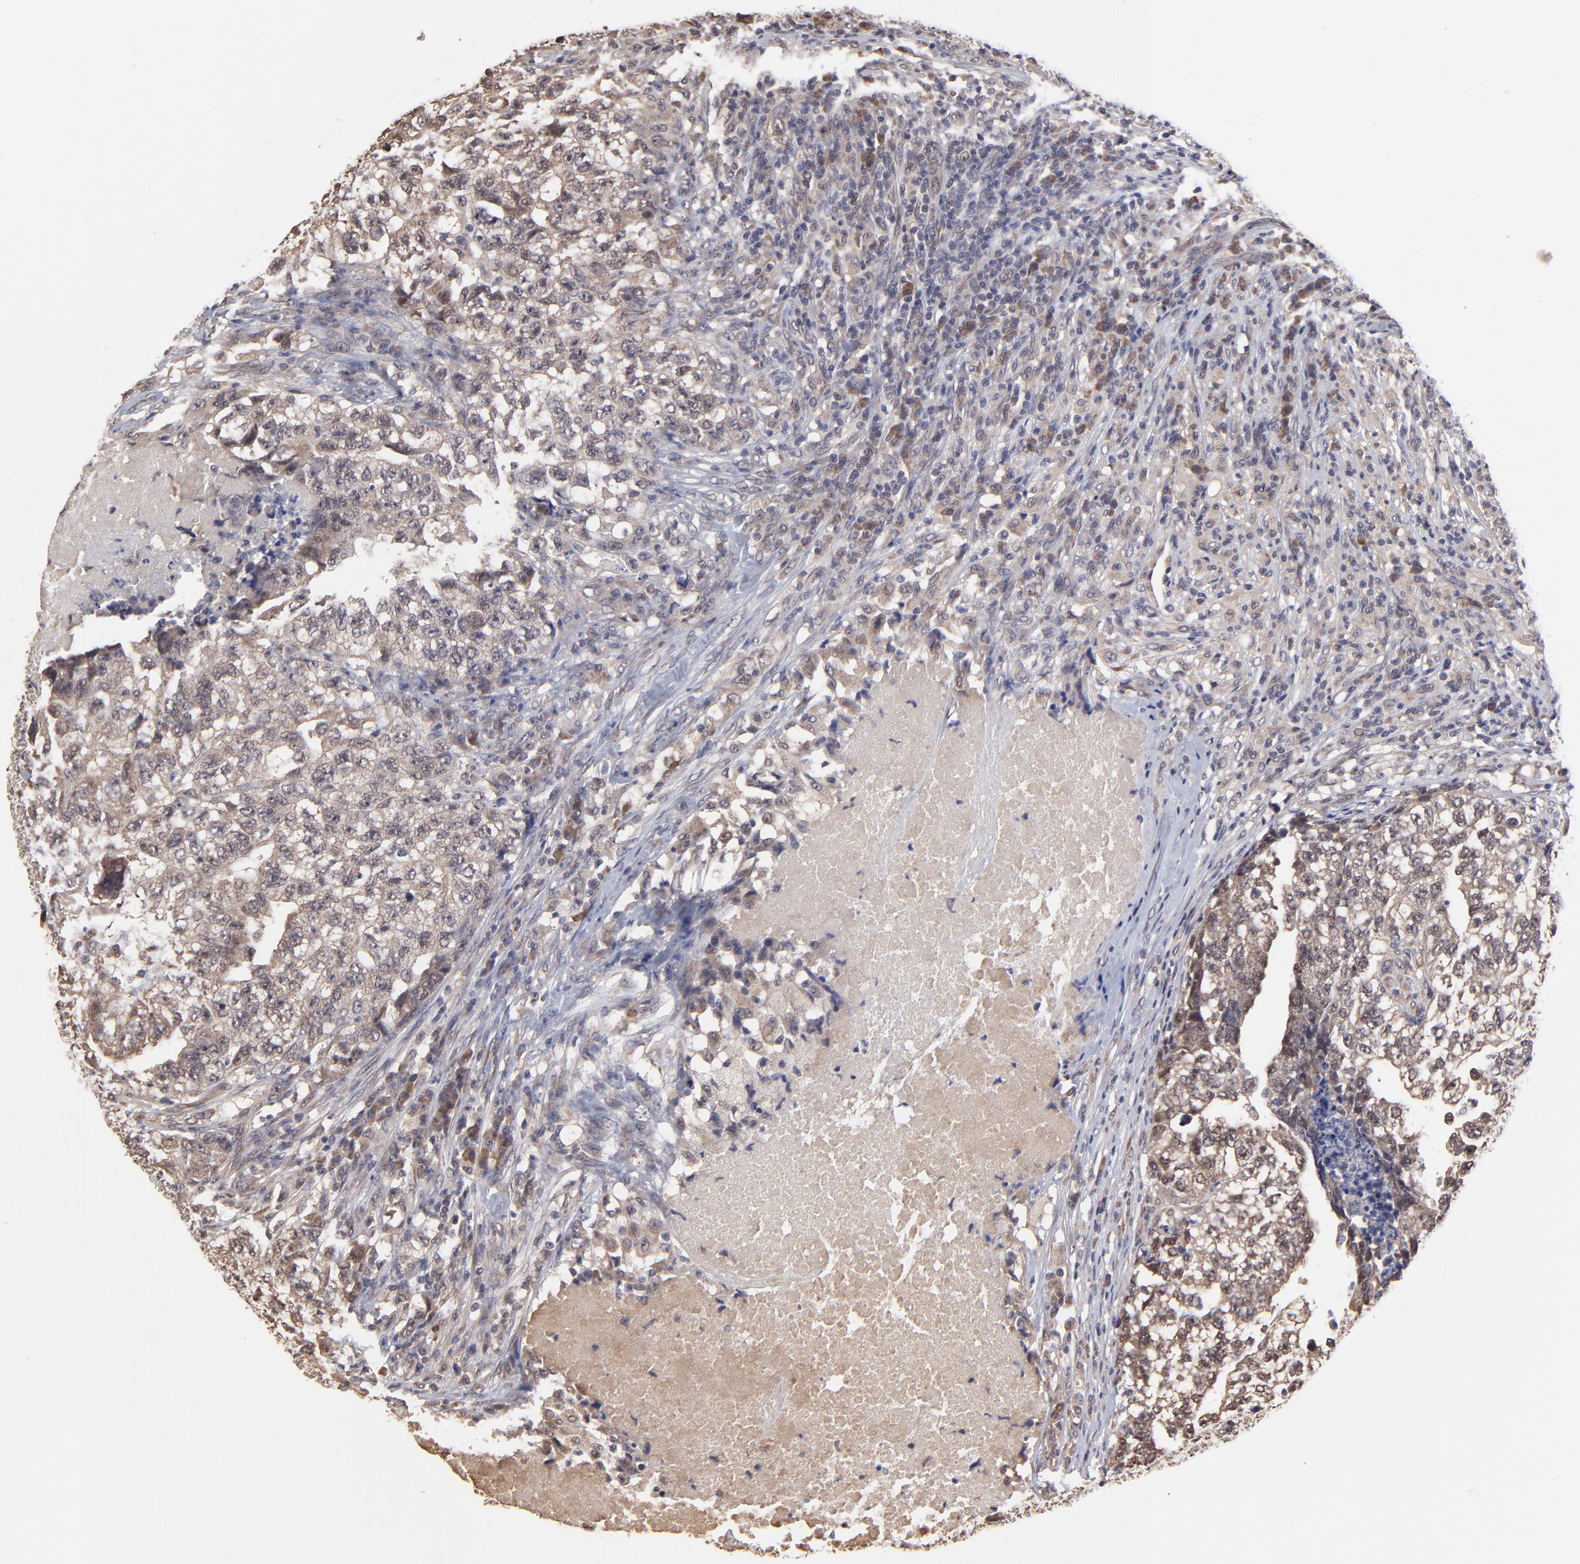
{"staining": {"intensity": "moderate", "quantity": ">75%", "location": "cytoplasmic/membranous,nuclear"}, "tissue": "testis cancer", "cell_type": "Tumor cells", "image_type": "cancer", "snomed": [{"axis": "morphology", "description": "Carcinoma, Embryonal, NOS"}, {"axis": "topography", "description": "Testis"}], "caption": "Protein positivity by immunohistochemistry reveals moderate cytoplasmic/membranous and nuclear staining in about >75% of tumor cells in testis cancer.", "gene": "CHL1", "patient": {"sex": "male", "age": 21}}